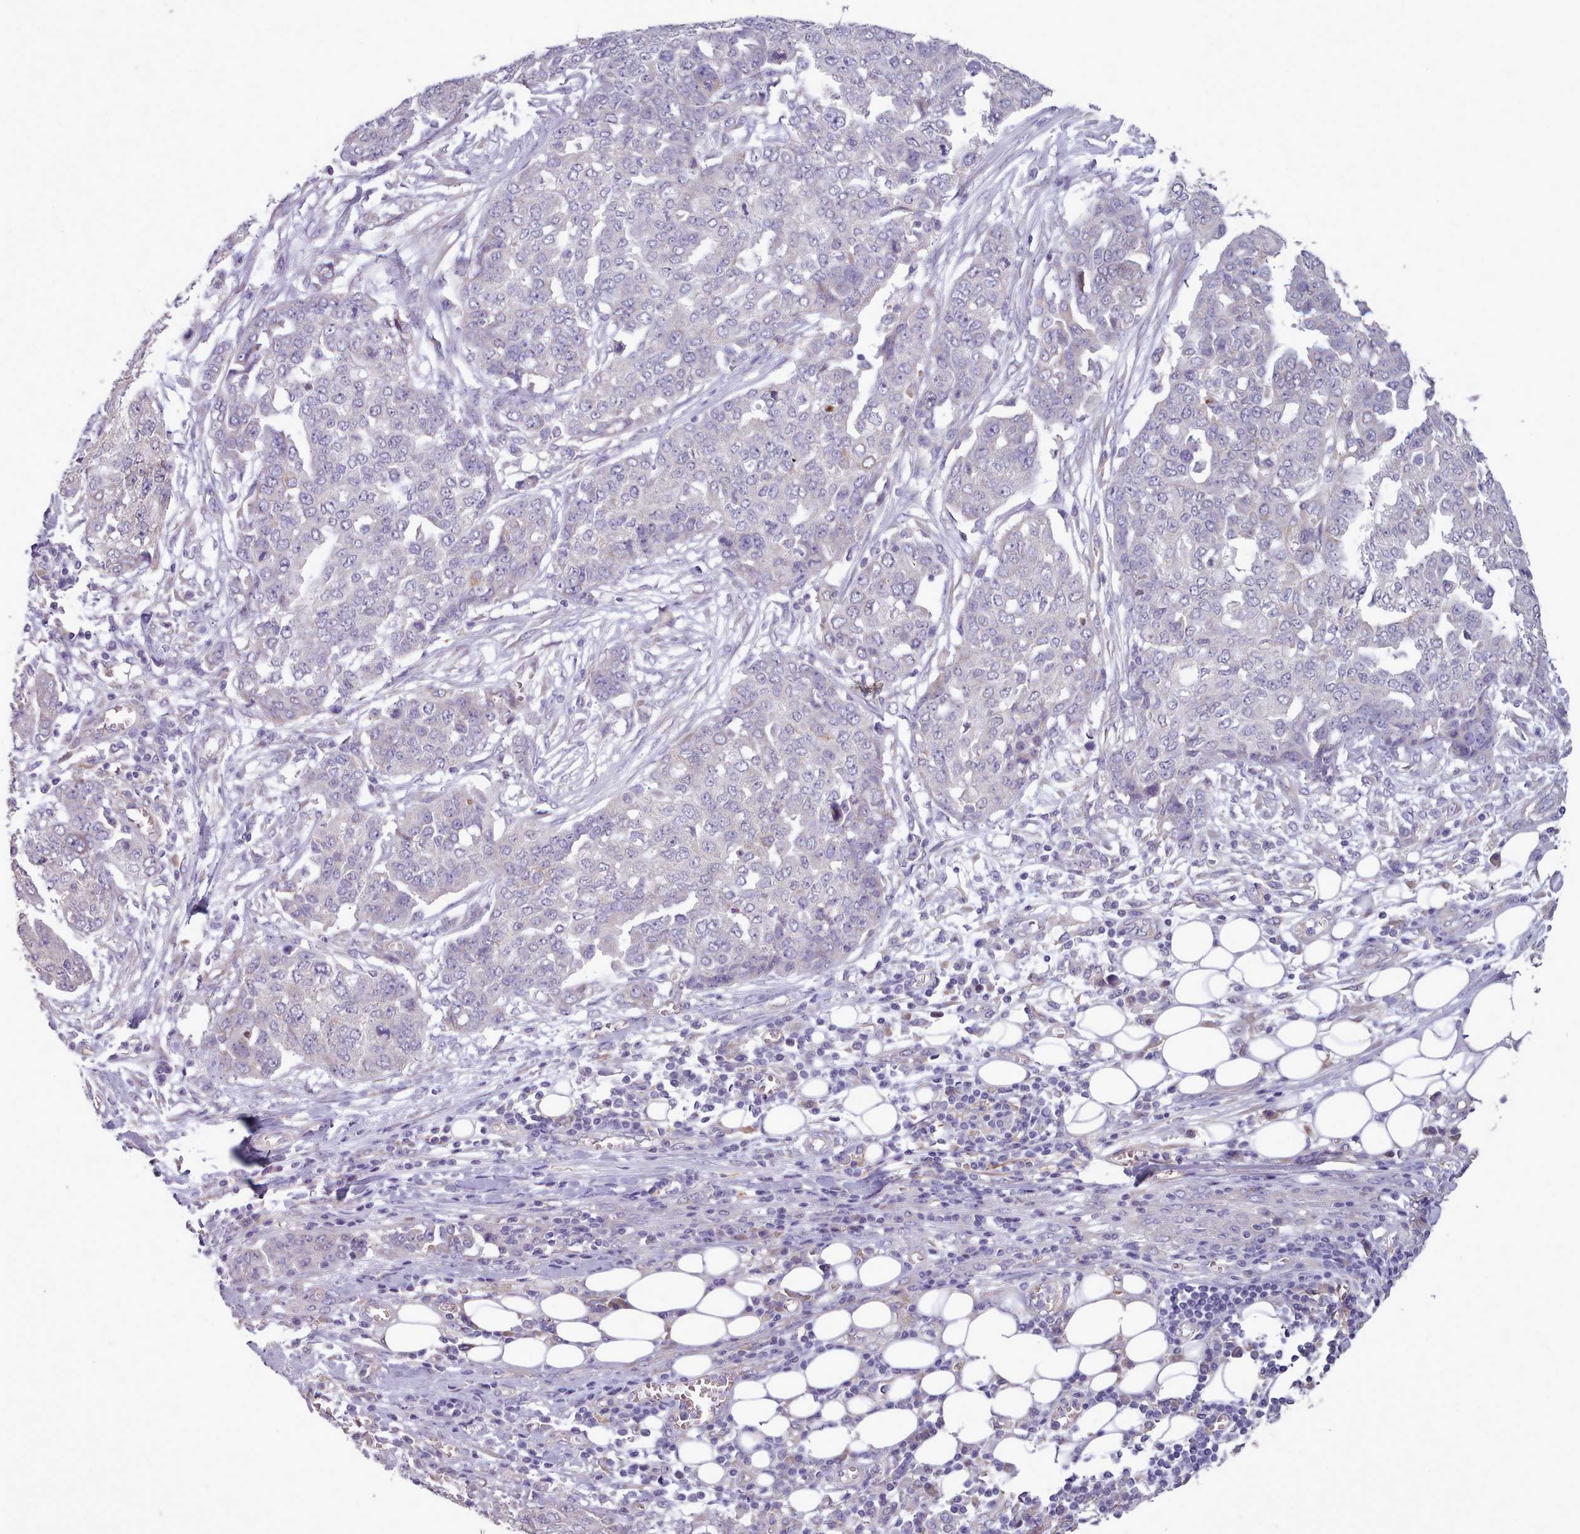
{"staining": {"intensity": "negative", "quantity": "none", "location": "none"}, "tissue": "ovarian cancer", "cell_type": "Tumor cells", "image_type": "cancer", "snomed": [{"axis": "morphology", "description": "Cystadenocarcinoma, serous, NOS"}, {"axis": "topography", "description": "Soft tissue"}, {"axis": "topography", "description": "Ovary"}], "caption": "Immunohistochemistry (IHC) photomicrograph of human ovarian serous cystadenocarcinoma stained for a protein (brown), which shows no expression in tumor cells.", "gene": "DPF1", "patient": {"sex": "female", "age": 57}}